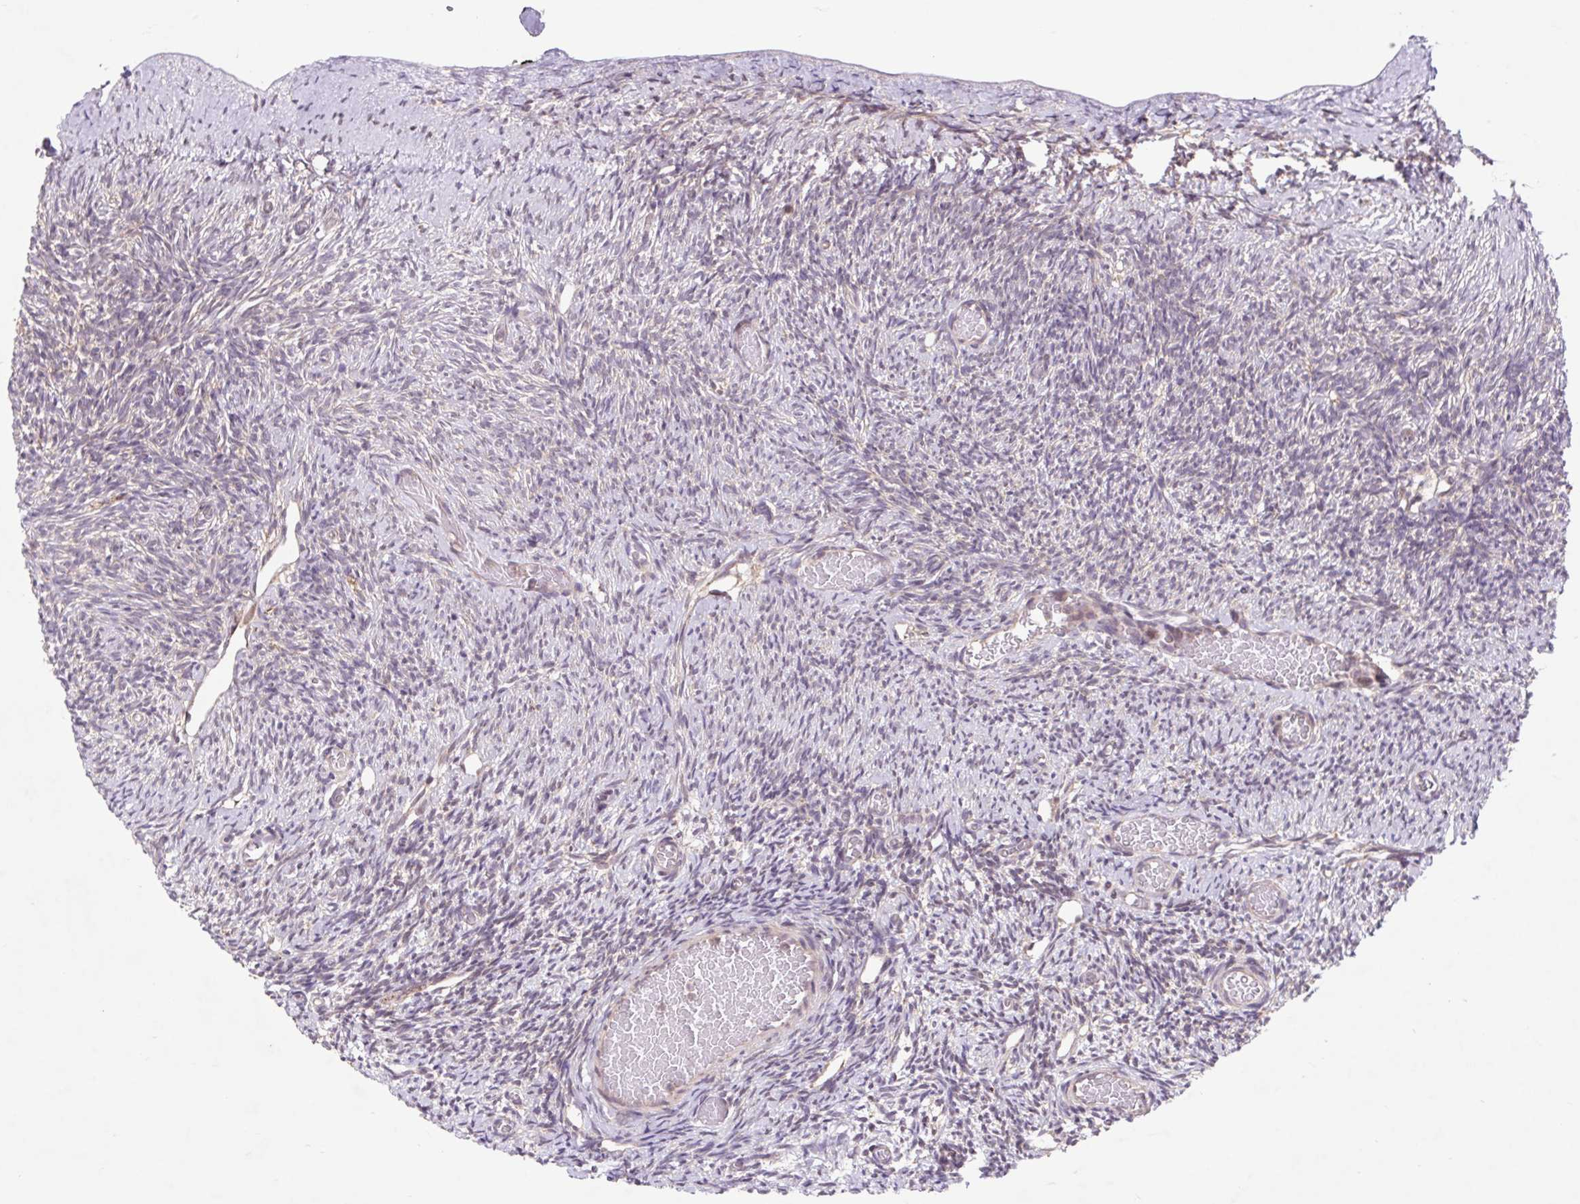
{"staining": {"intensity": "negative", "quantity": "none", "location": "none"}, "tissue": "ovary", "cell_type": "Ovarian stroma cells", "image_type": "normal", "snomed": [{"axis": "morphology", "description": "Normal tissue, NOS"}, {"axis": "topography", "description": "Ovary"}], "caption": "High power microscopy image of an IHC histopathology image of unremarkable ovary, revealing no significant expression in ovarian stroma cells. (DAB (3,3'-diaminobenzidine) IHC, high magnification).", "gene": "HFE", "patient": {"sex": "female", "age": 39}}